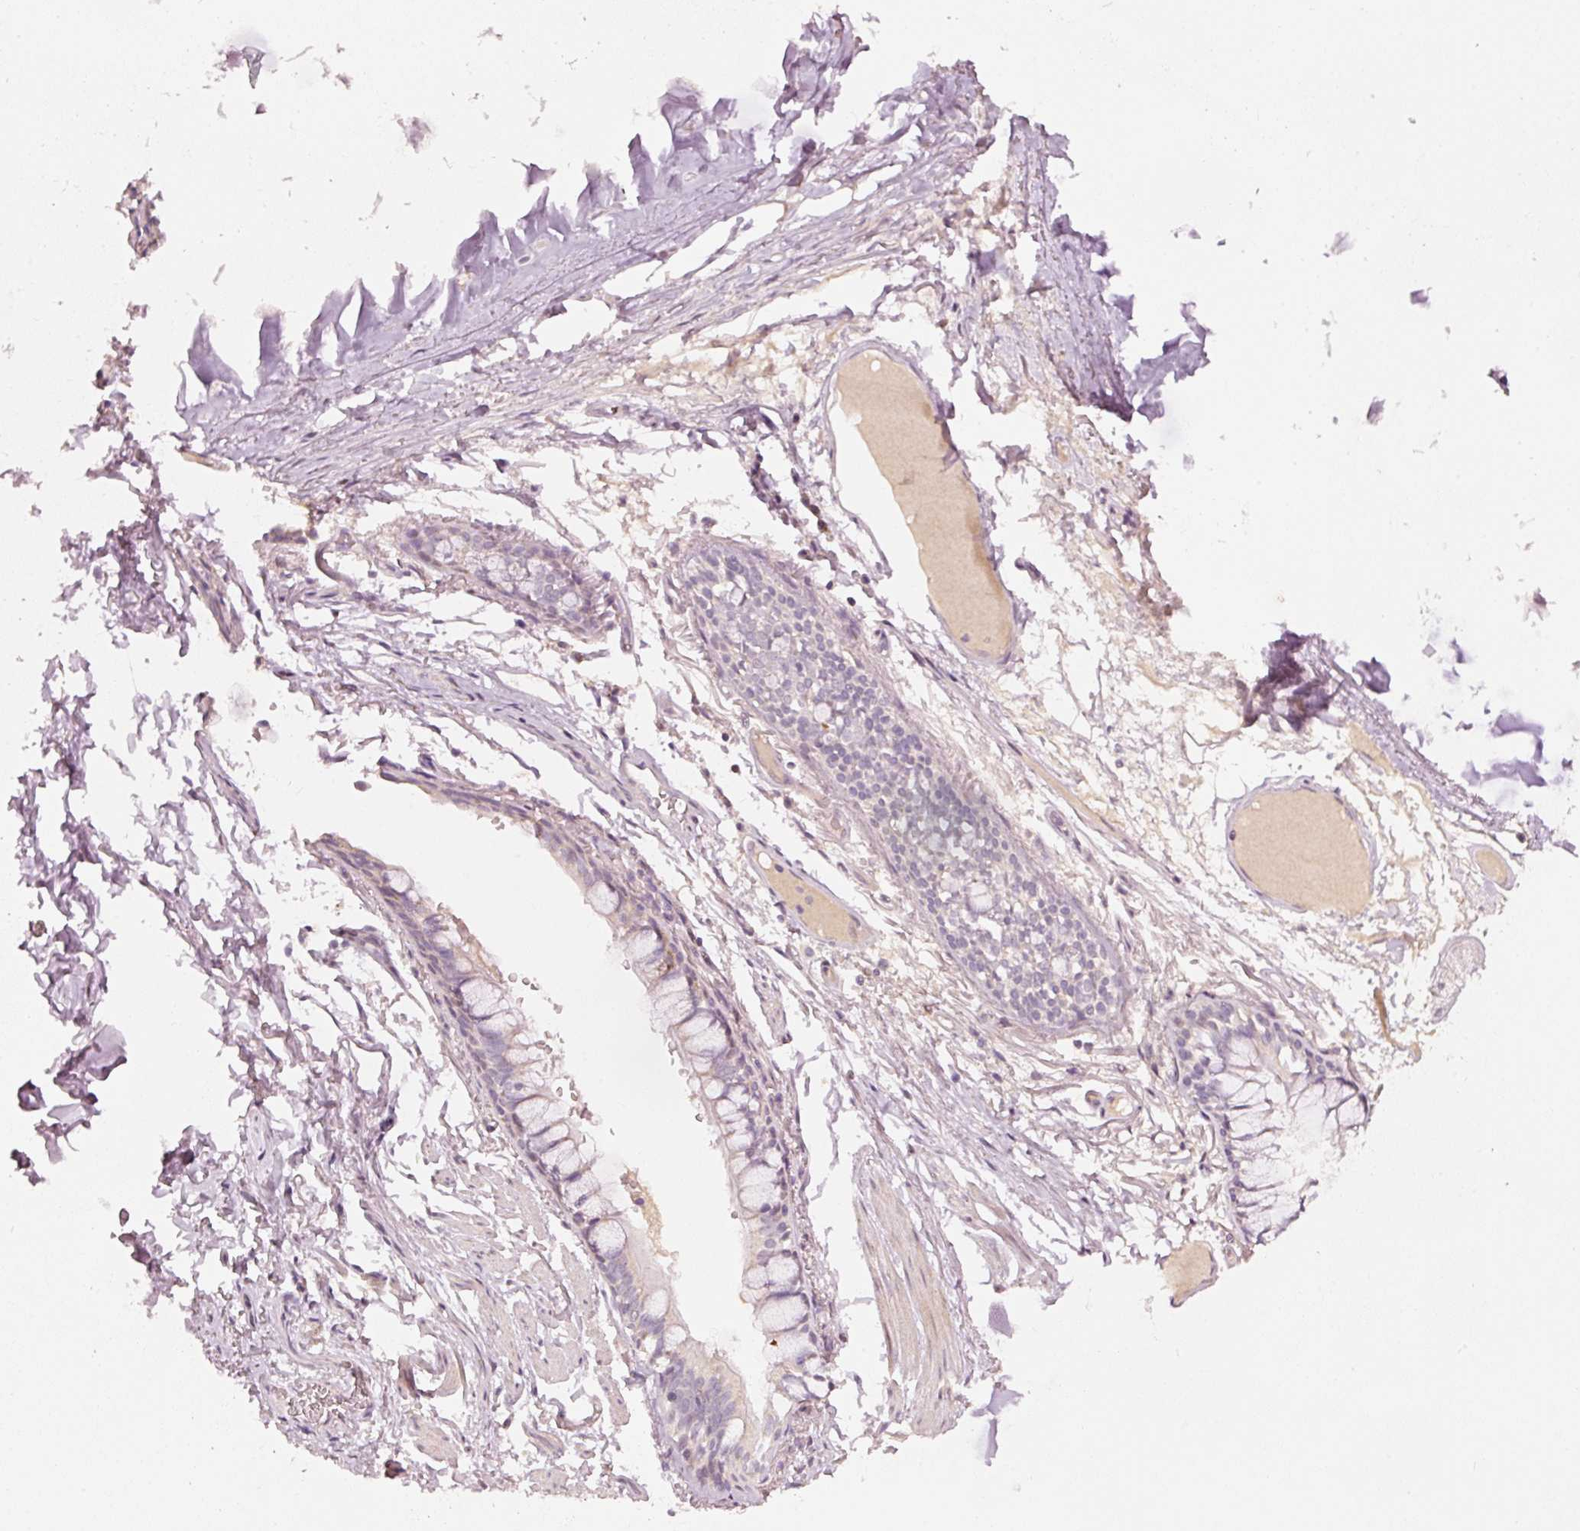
{"staining": {"intensity": "negative", "quantity": "none", "location": "none"}, "tissue": "soft tissue", "cell_type": "Chondrocytes", "image_type": "normal", "snomed": [{"axis": "morphology", "description": "Normal tissue, NOS"}, {"axis": "topography", "description": "Bronchus"}], "caption": "IHC photomicrograph of unremarkable soft tissue stained for a protein (brown), which reveals no staining in chondrocytes.", "gene": "TOB2", "patient": {"sex": "male", "age": 70}}